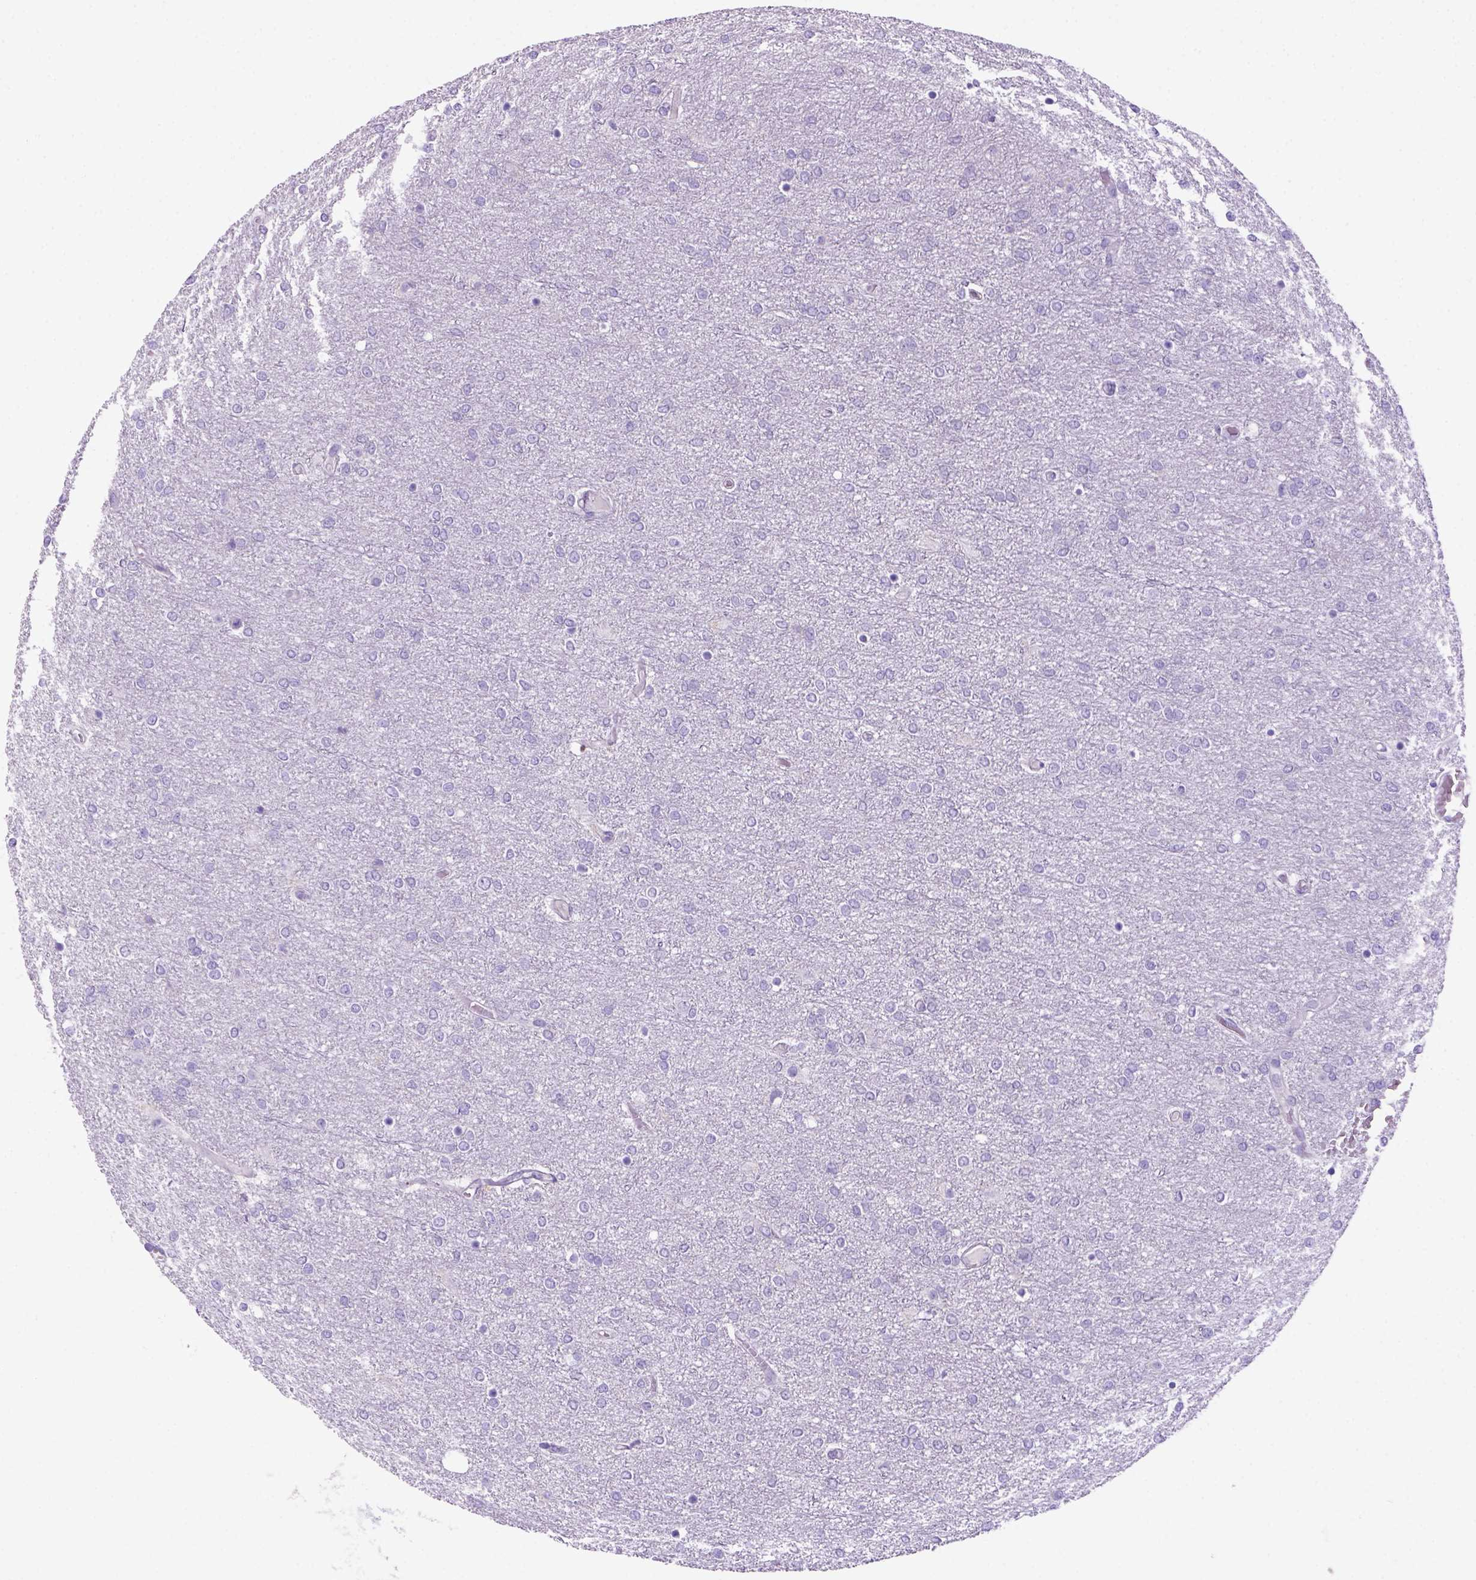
{"staining": {"intensity": "negative", "quantity": "none", "location": "none"}, "tissue": "glioma", "cell_type": "Tumor cells", "image_type": "cancer", "snomed": [{"axis": "morphology", "description": "Glioma, malignant, High grade"}, {"axis": "topography", "description": "Brain"}], "caption": "Tumor cells show no significant protein staining in glioma.", "gene": "DNAH11", "patient": {"sex": "female", "age": 61}}